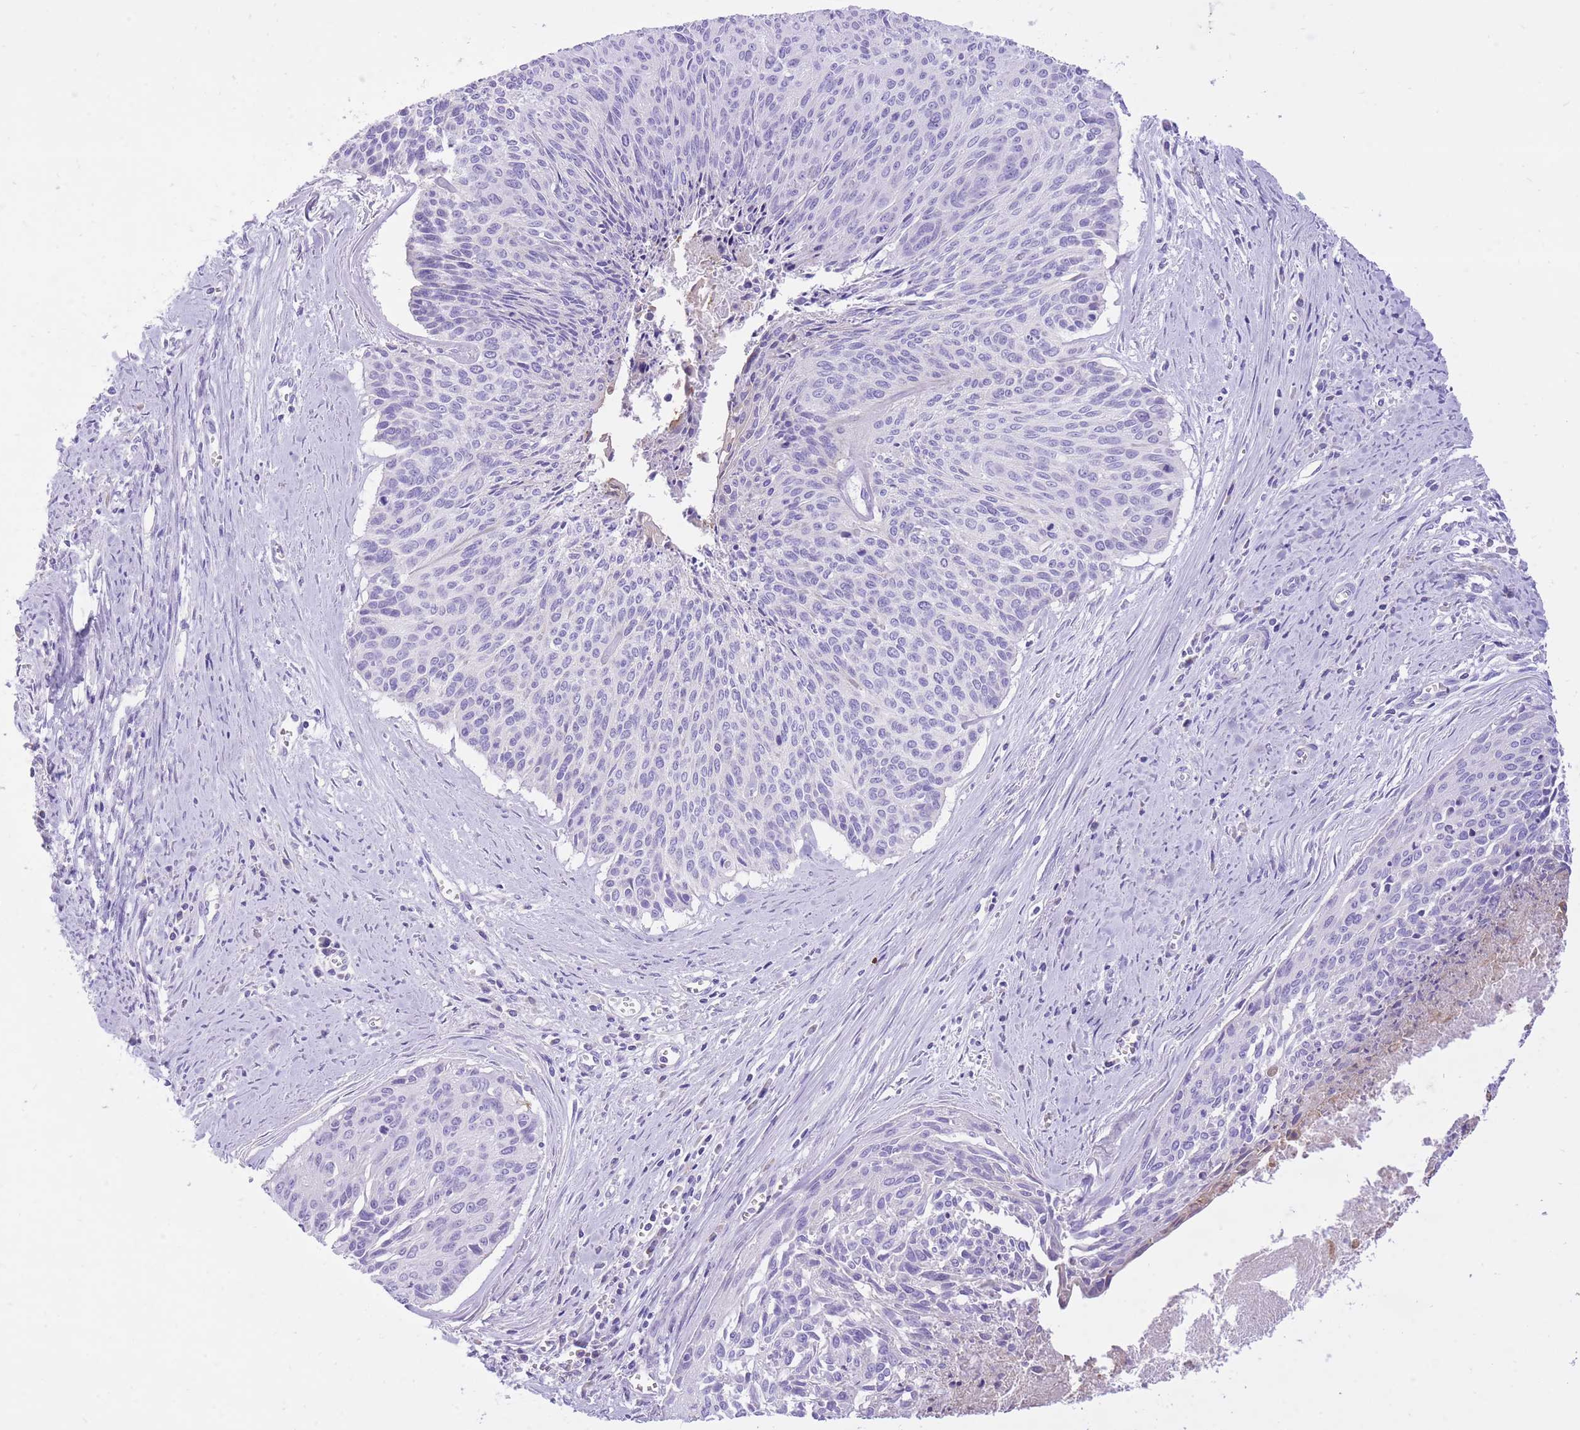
{"staining": {"intensity": "negative", "quantity": "none", "location": "none"}, "tissue": "cervical cancer", "cell_type": "Tumor cells", "image_type": "cancer", "snomed": [{"axis": "morphology", "description": "Squamous cell carcinoma, NOS"}, {"axis": "topography", "description": "Cervix"}], "caption": "The immunohistochemistry image has no significant positivity in tumor cells of cervical cancer (squamous cell carcinoma) tissue. (DAB immunohistochemistry (IHC) with hematoxylin counter stain).", "gene": "SLC4A4", "patient": {"sex": "female", "age": 55}}